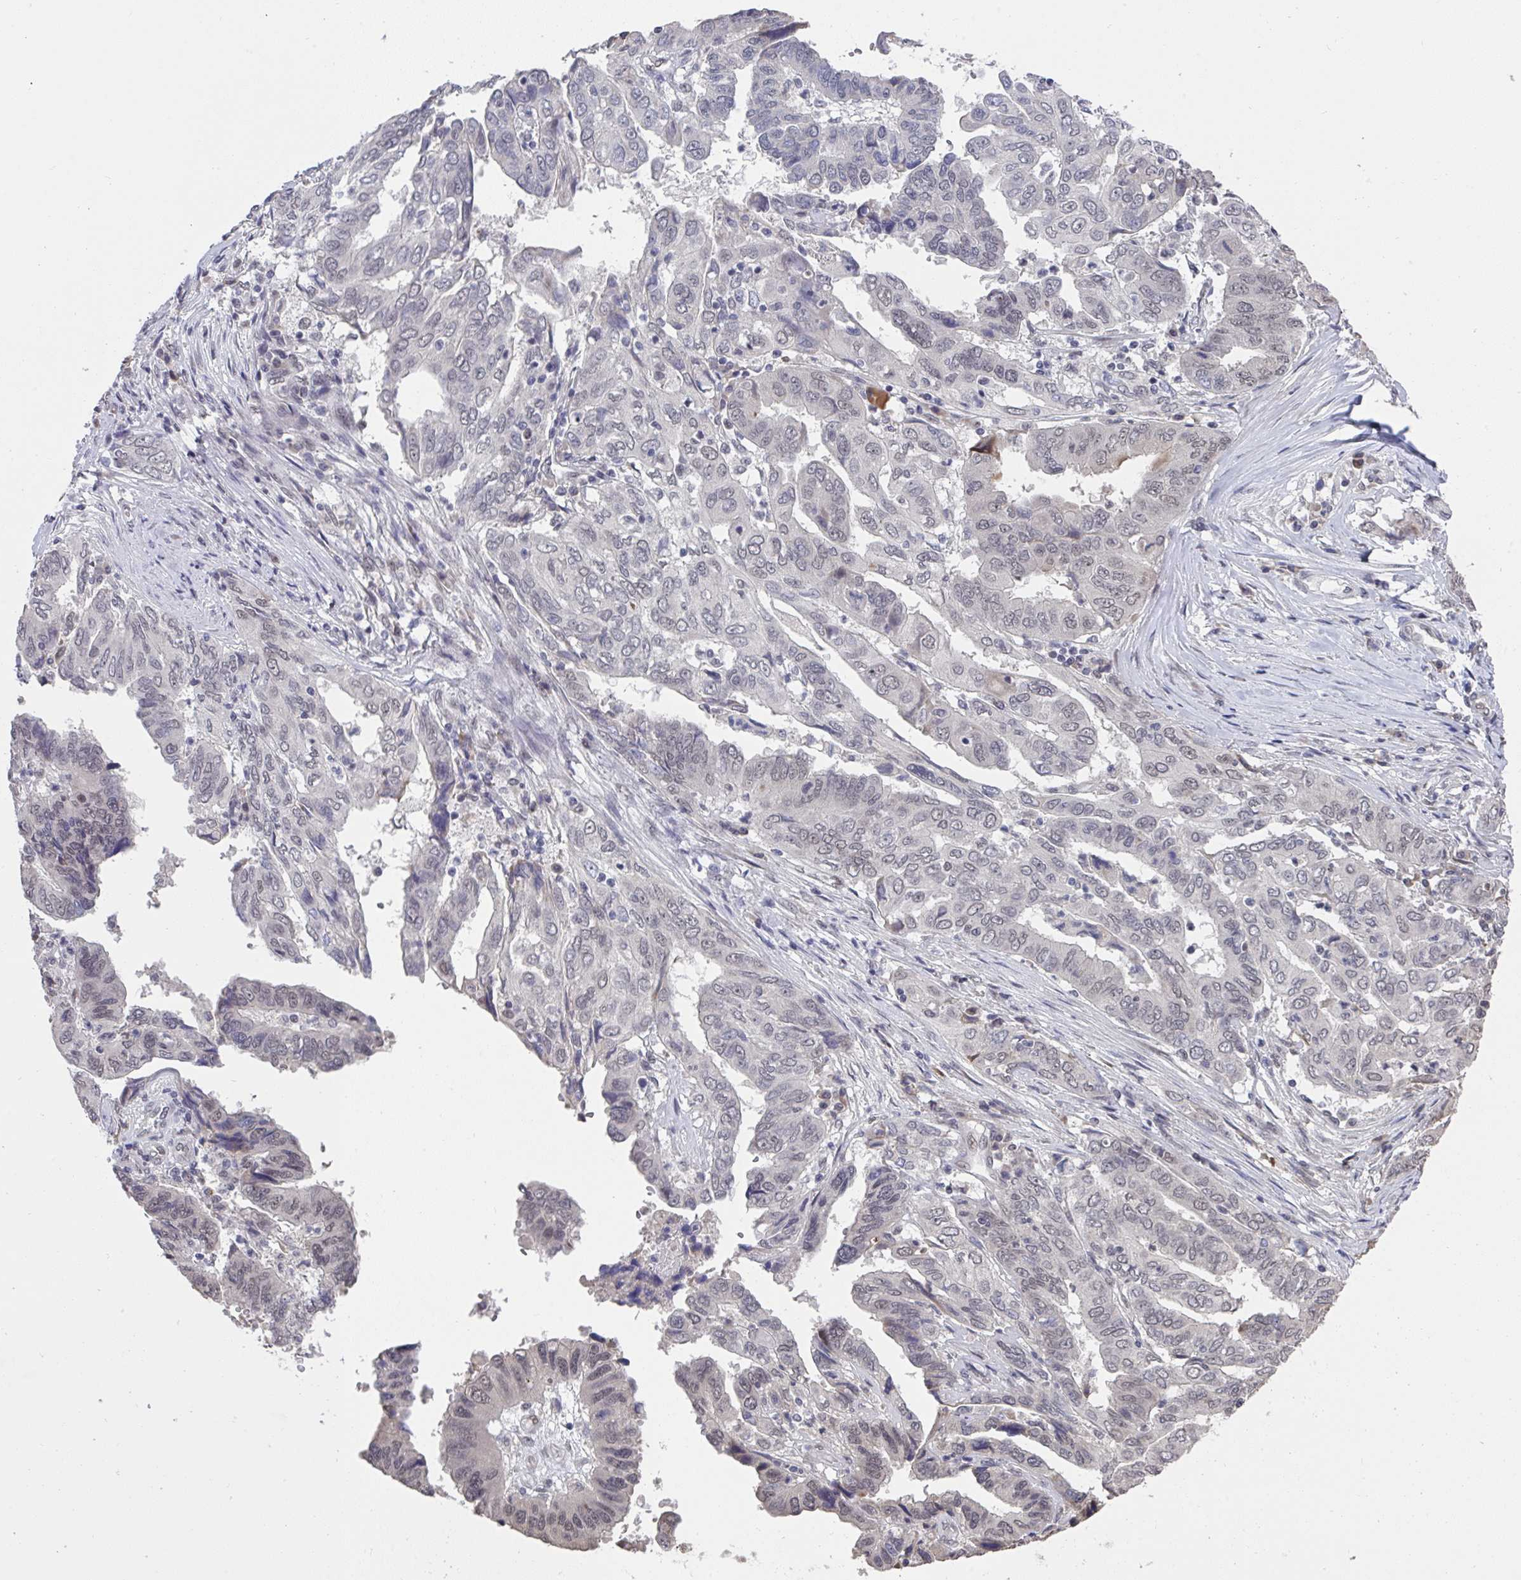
{"staining": {"intensity": "weak", "quantity": "25%-75%", "location": "nuclear"}, "tissue": "ovarian cancer", "cell_type": "Tumor cells", "image_type": "cancer", "snomed": [{"axis": "morphology", "description": "Cystadenocarcinoma, serous, NOS"}, {"axis": "topography", "description": "Ovary"}], "caption": "IHC (DAB (3,3'-diaminobenzidine)) staining of human serous cystadenocarcinoma (ovarian) exhibits weak nuclear protein expression in approximately 25%-75% of tumor cells.", "gene": "JMJD1C", "patient": {"sex": "female", "age": 79}}